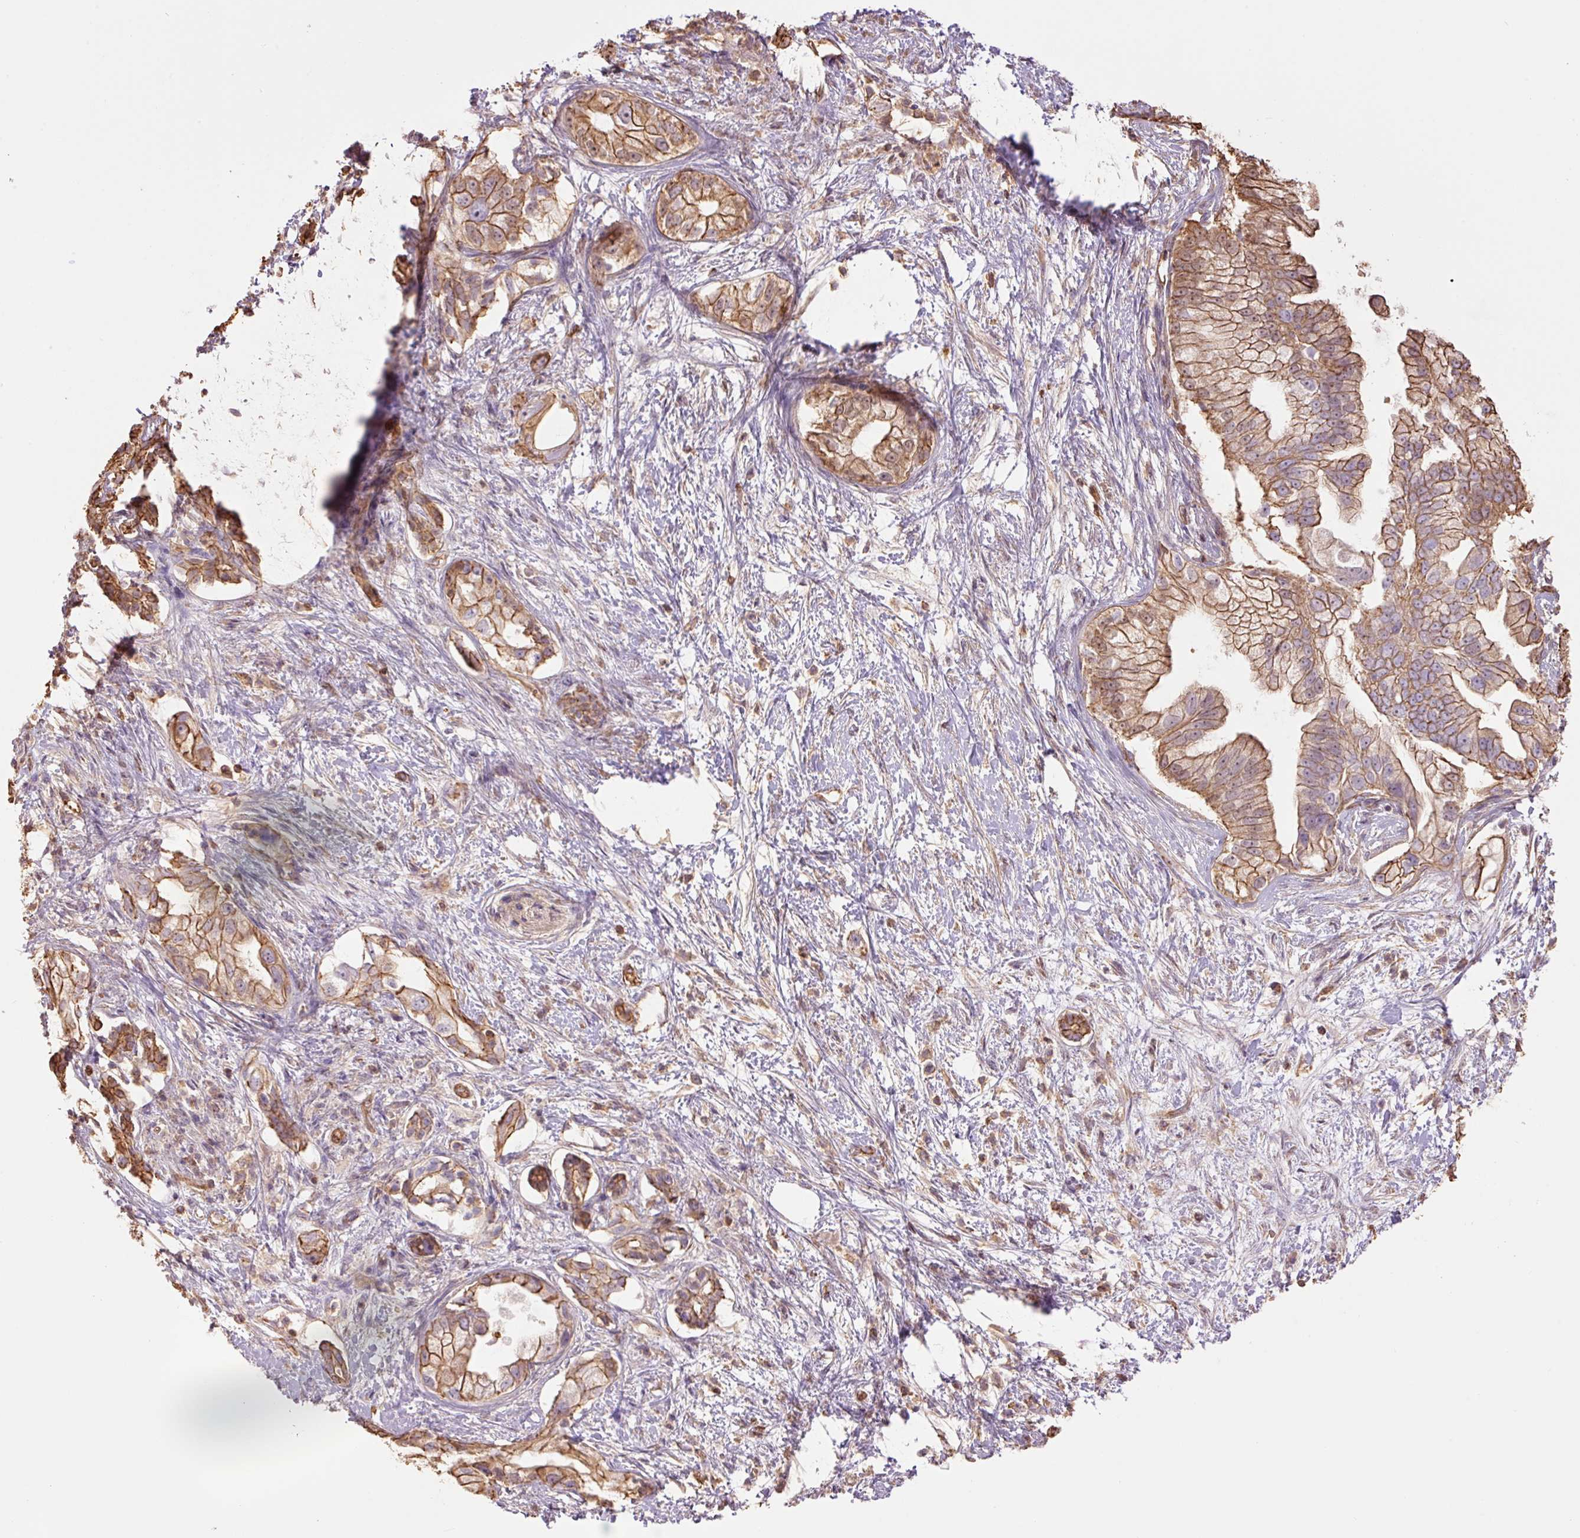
{"staining": {"intensity": "moderate", "quantity": ">75%", "location": "cytoplasmic/membranous"}, "tissue": "pancreatic cancer", "cell_type": "Tumor cells", "image_type": "cancer", "snomed": [{"axis": "morphology", "description": "Adenocarcinoma, NOS"}, {"axis": "topography", "description": "Pancreas"}], "caption": "This is a photomicrograph of immunohistochemistry (IHC) staining of pancreatic cancer, which shows moderate positivity in the cytoplasmic/membranous of tumor cells.", "gene": "PPP1R1B", "patient": {"sex": "male", "age": 70}}